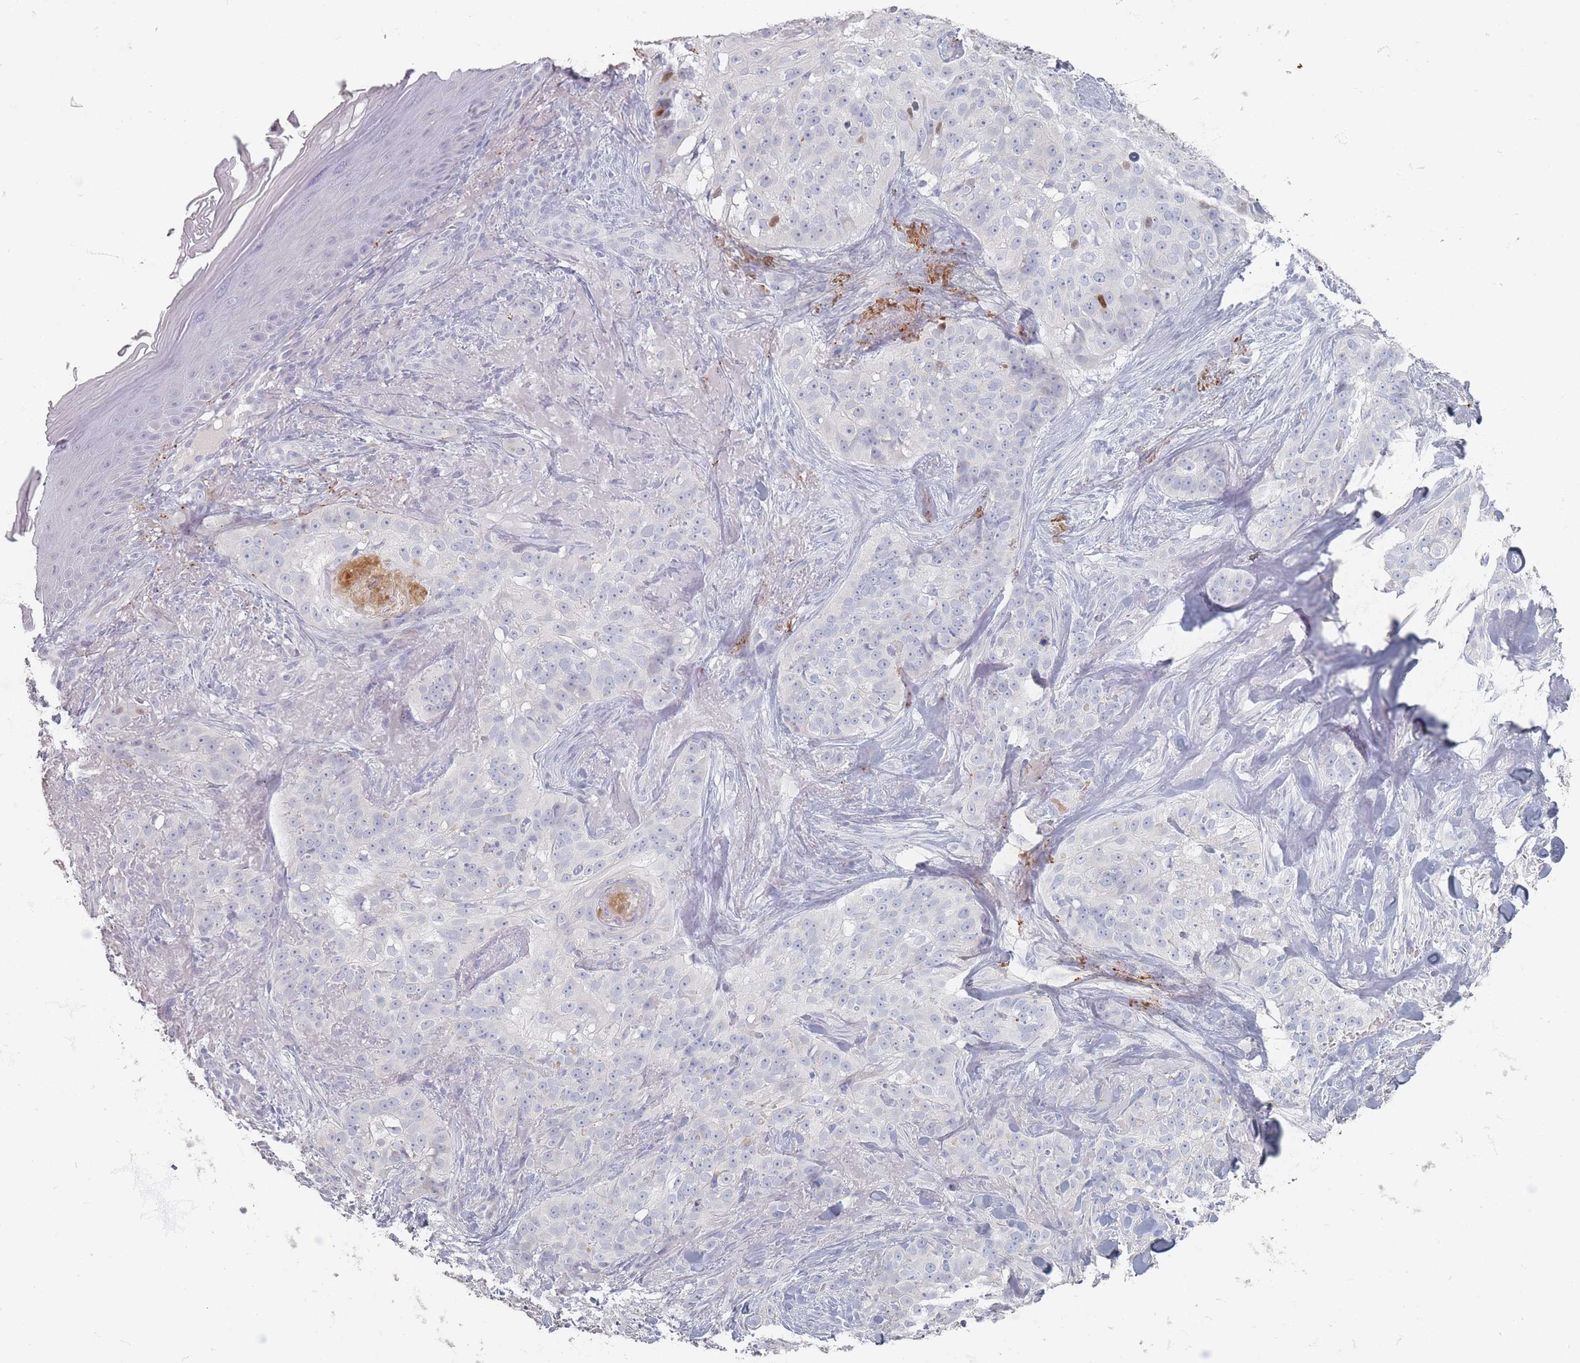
{"staining": {"intensity": "negative", "quantity": "none", "location": "none"}, "tissue": "skin cancer", "cell_type": "Tumor cells", "image_type": "cancer", "snomed": [{"axis": "morphology", "description": "Basal cell carcinoma"}, {"axis": "topography", "description": "Skin"}], "caption": "DAB (3,3'-diaminobenzidine) immunohistochemical staining of human skin cancer exhibits no significant positivity in tumor cells. The staining is performed using DAB (3,3'-diaminobenzidine) brown chromogen with nuclei counter-stained in using hematoxylin.", "gene": "HELZ2", "patient": {"sex": "female", "age": 92}}